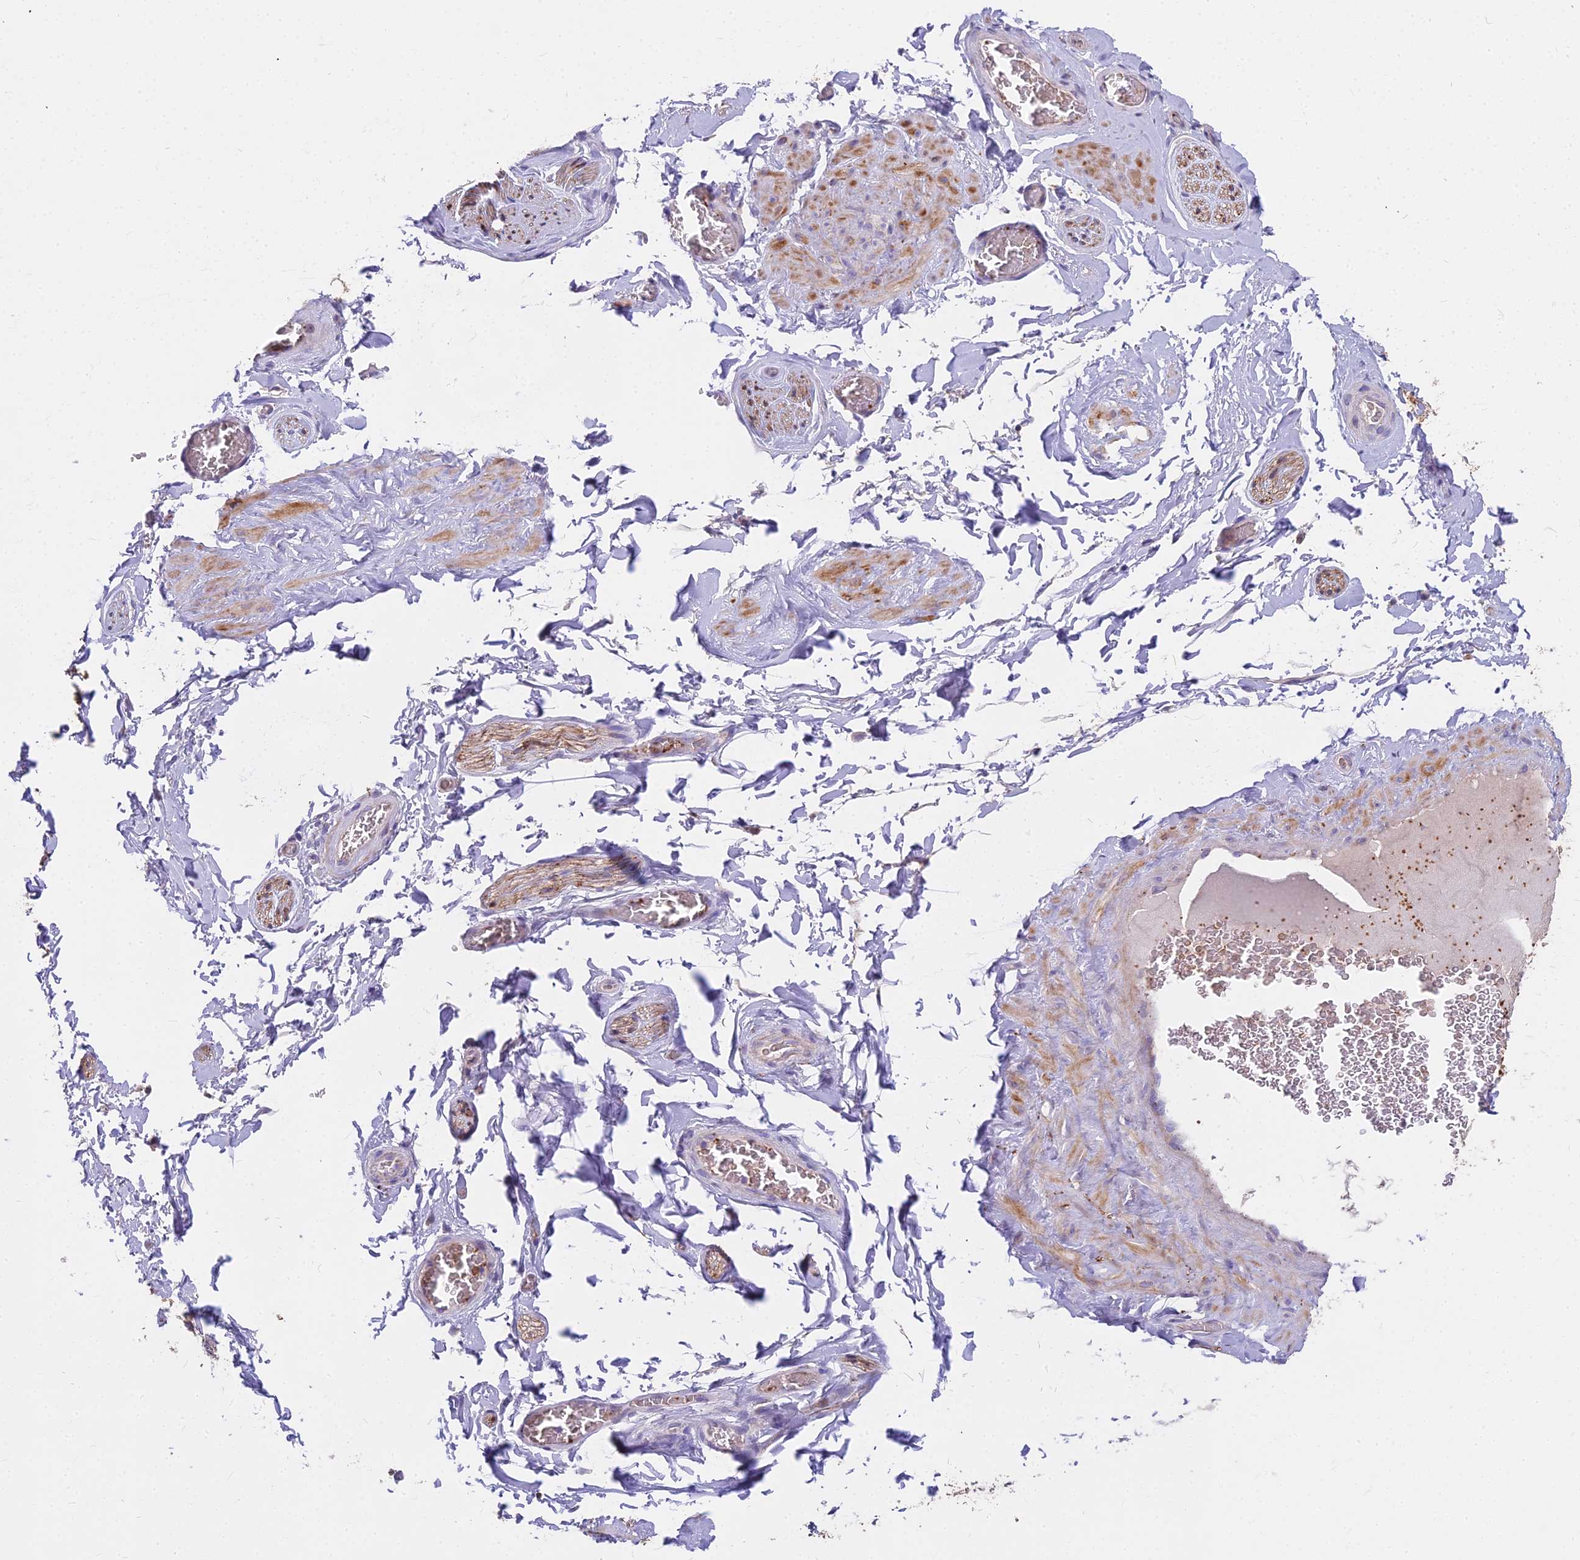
{"staining": {"intensity": "weak", "quantity": "25%-75%", "location": "cytoplasmic/membranous"}, "tissue": "adipose tissue", "cell_type": "Adipocytes", "image_type": "normal", "snomed": [{"axis": "morphology", "description": "Normal tissue, NOS"}, {"axis": "topography", "description": "Soft tissue"}, {"axis": "topography", "description": "Adipose tissue"}, {"axis": "topography", "description": "Vascular tissue"}, {"axis": "topography", "description": "Peripheral nerve tissue"}], "caption": "This photomicrograph shows immunohistochemistry staining of benign adipose tissue, with low weak cytoplasmic/membranous expression in about 25%-75% of adipocytes.", "gene": "FRMPD1", "patient": {"sex": "male", "age": 46}}